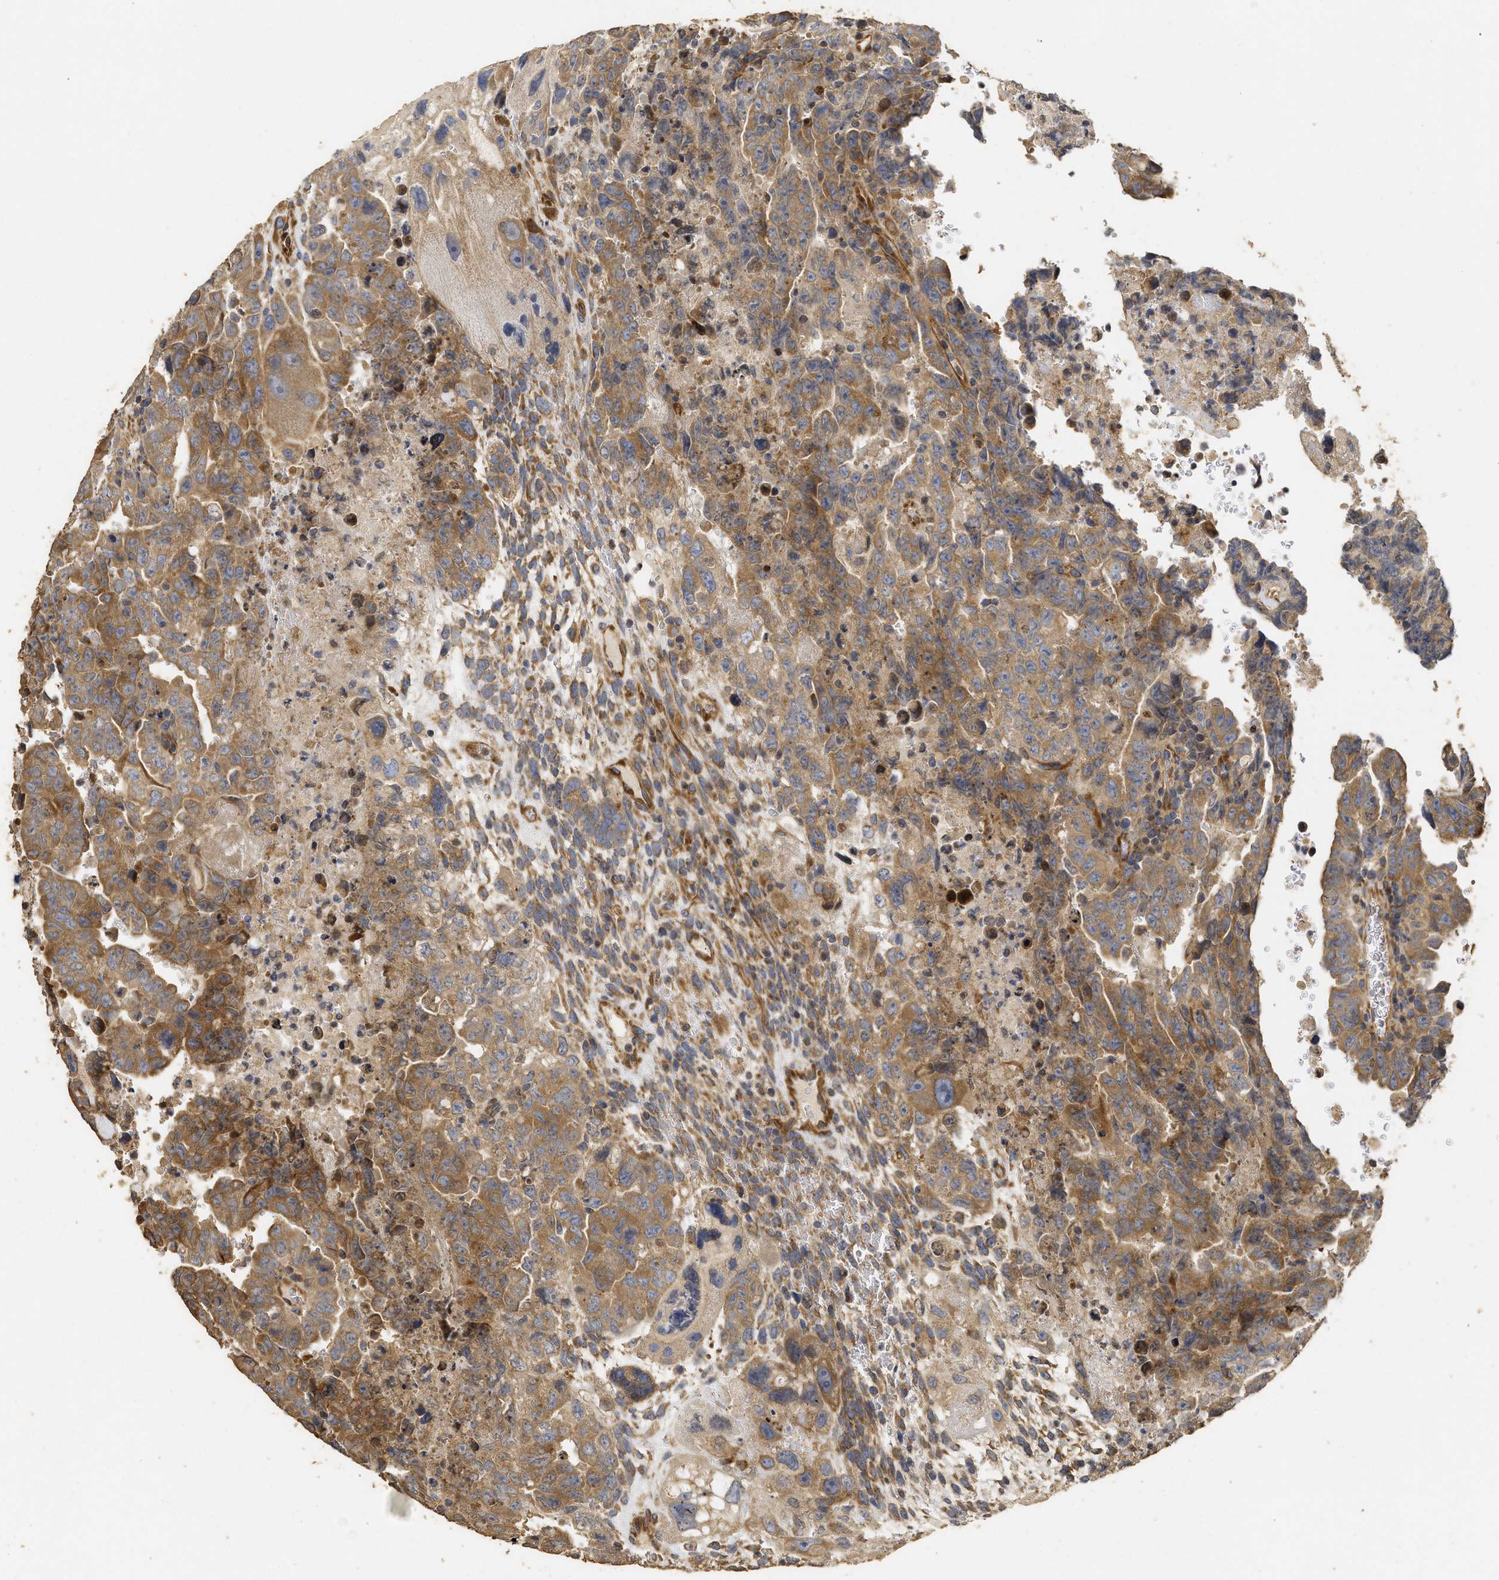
{"staining": {"intensity": "moderate", "quantity": ">75%", "location": "cytoplasmic/membranous"}, "tissue": "testis cancer", "cell_type": "Tumor cells", "image_type": "cancer", "snomed": [{"axis": "morphology", "description": "Carcinoma, Embryonal, NOS"}, {"axis": "topography", "description": "Testis"}], "caption": "Immunohistochemical staining of human testis cancer reveals medium levels of moderate cytoplasmic/membranous protein expression in approximately >75% of tumor cells. (brown staining indicates protein expression, while blue staining denotes nuclei).", "gene": "NAV1", "patient": {"sex": "male", "age": 28}}